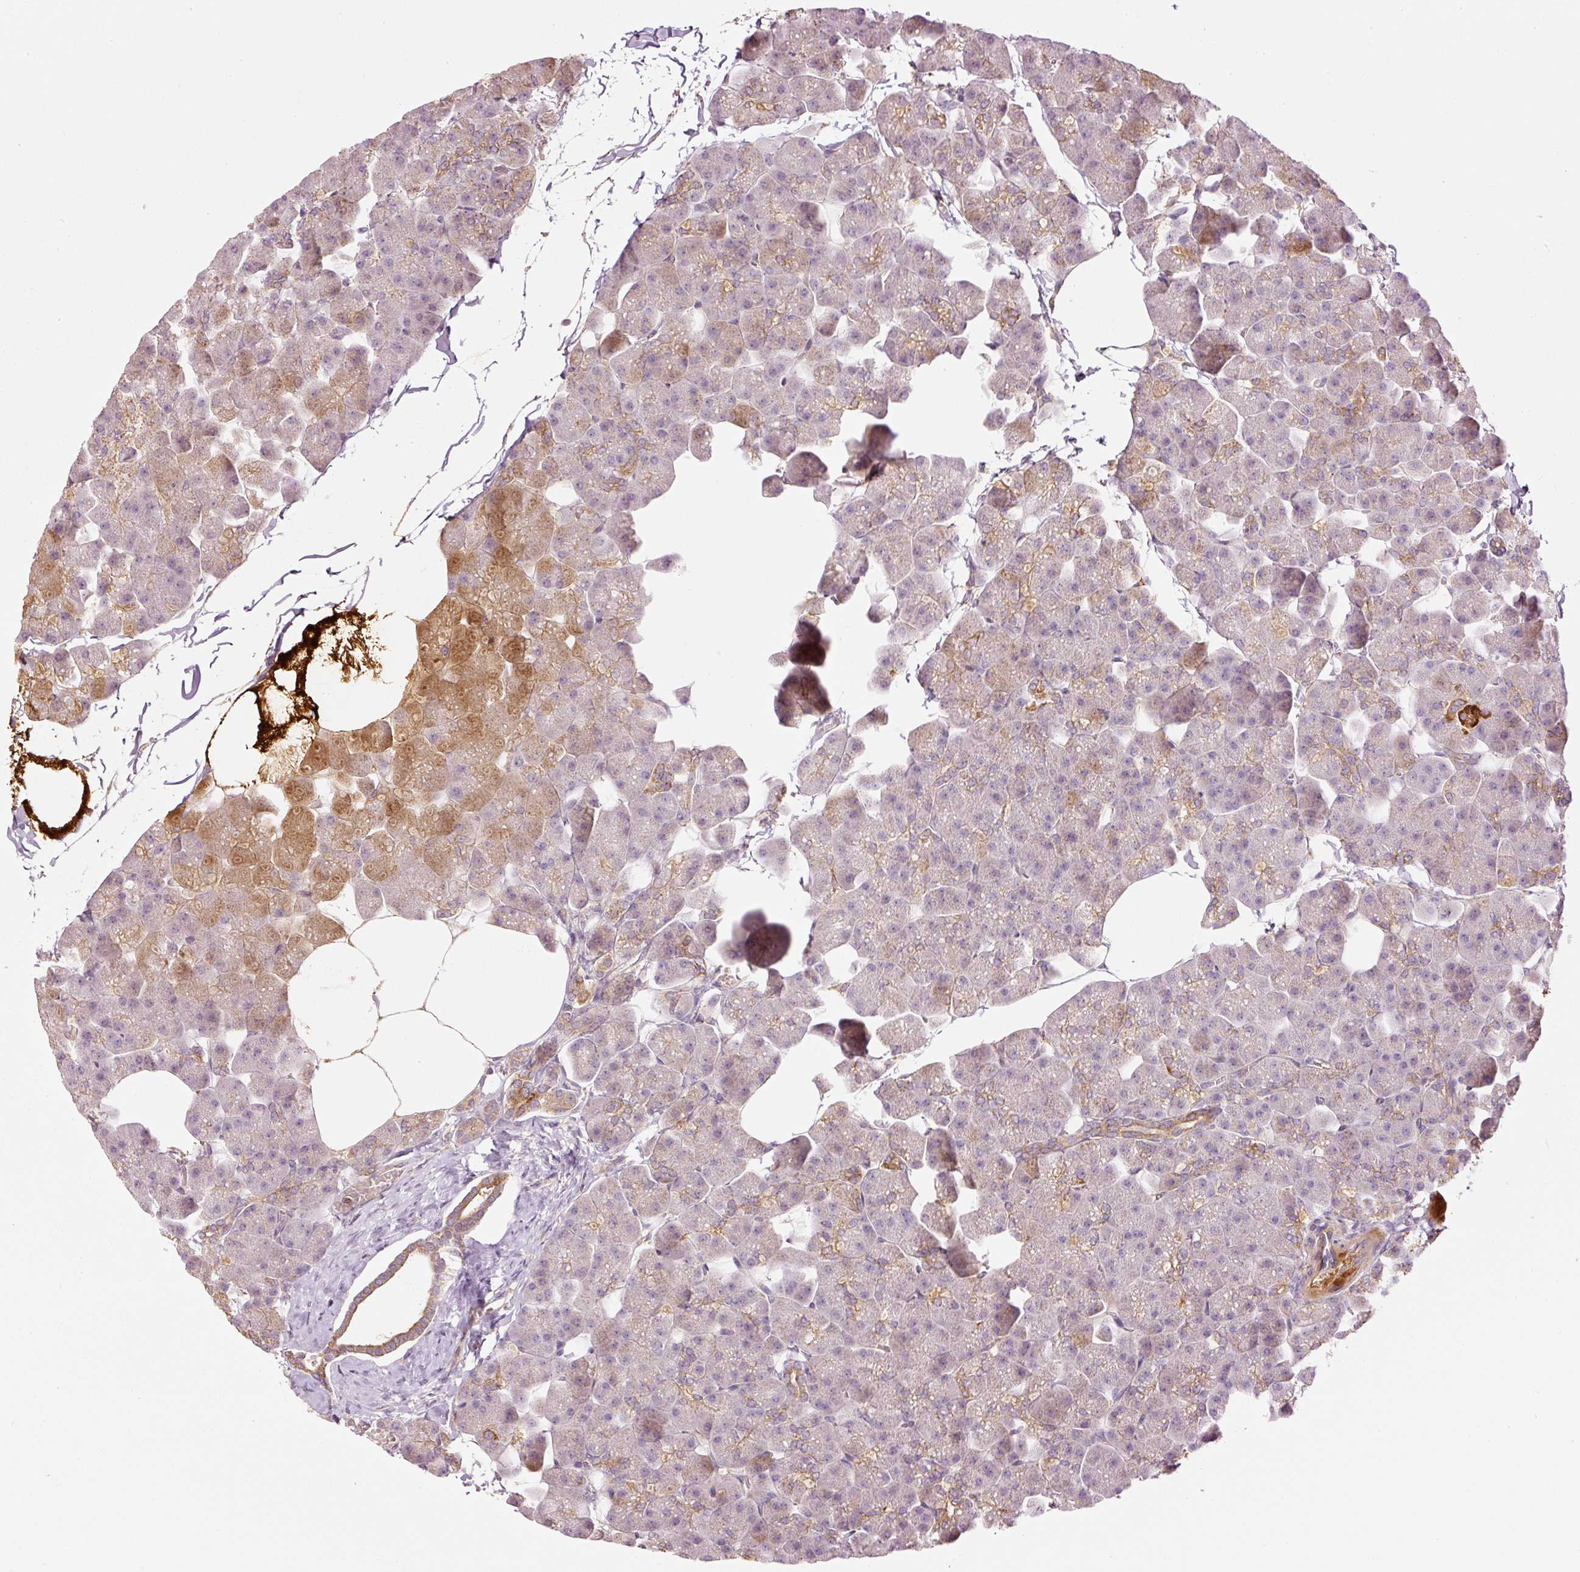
{"staining": {"intensity": "moderate", "quantity": "<25%", "location": "cytoplasmic/membranous"}, "tissue": "pancreas", "cell_type": "Exocrine glandular cells", "image_type": "normal", "snomed": [{"axis": "morphology", "description": "Normal tissue, NOS"}, {"axis": "topography", "description": "Pancreas"}], "caption": "Moderate cytoplasmic/membranous positivity for a protein is present in approximately <25% of exocrine glandular cells of normal pancreas using immunohistochemistry (IHC).", "gene": "SERPING1", "patient": {"sex": "male", "age": 35}}